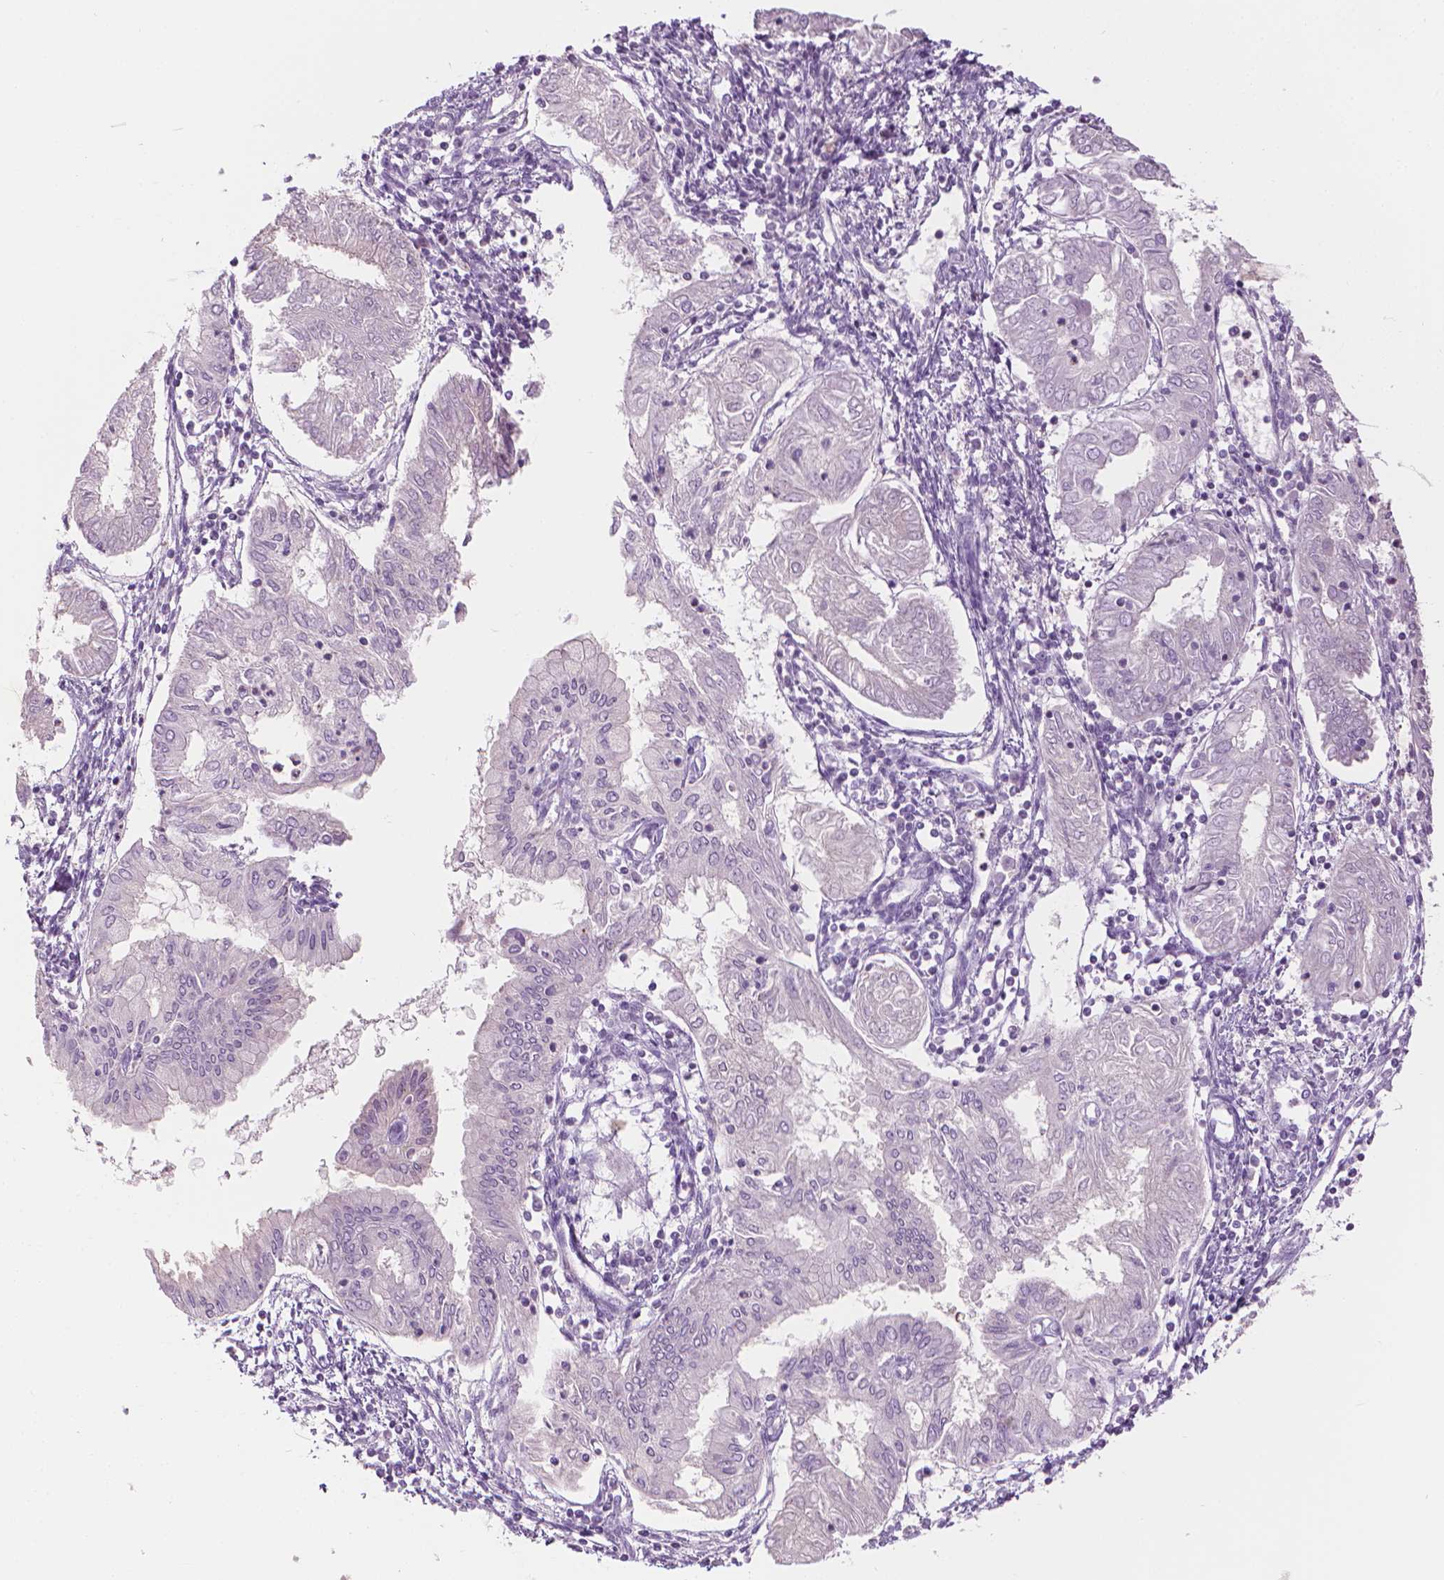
{"staining": {"intensity": "moderate", "quantity": "<25%", "location": "cytoplasmic/membranous"}, "tissue": "endometrial cancer", "cell_type": "Tumor cells", "image_type": "cancer", "snomed": [{"axis": "morphology", "description": "Adenocarcinoma, NOS"}, {"axis": "topography", "description": "Endometrium"}], "caption": "Human adenocarcinoma (endometrial) stained with a brown dye reveals moderate cytoplasmic/membranous positive expression in approximately <25% of tumor cells.", "gene": "SHMT1", "patient": {"sex": "female", "age": 68}}